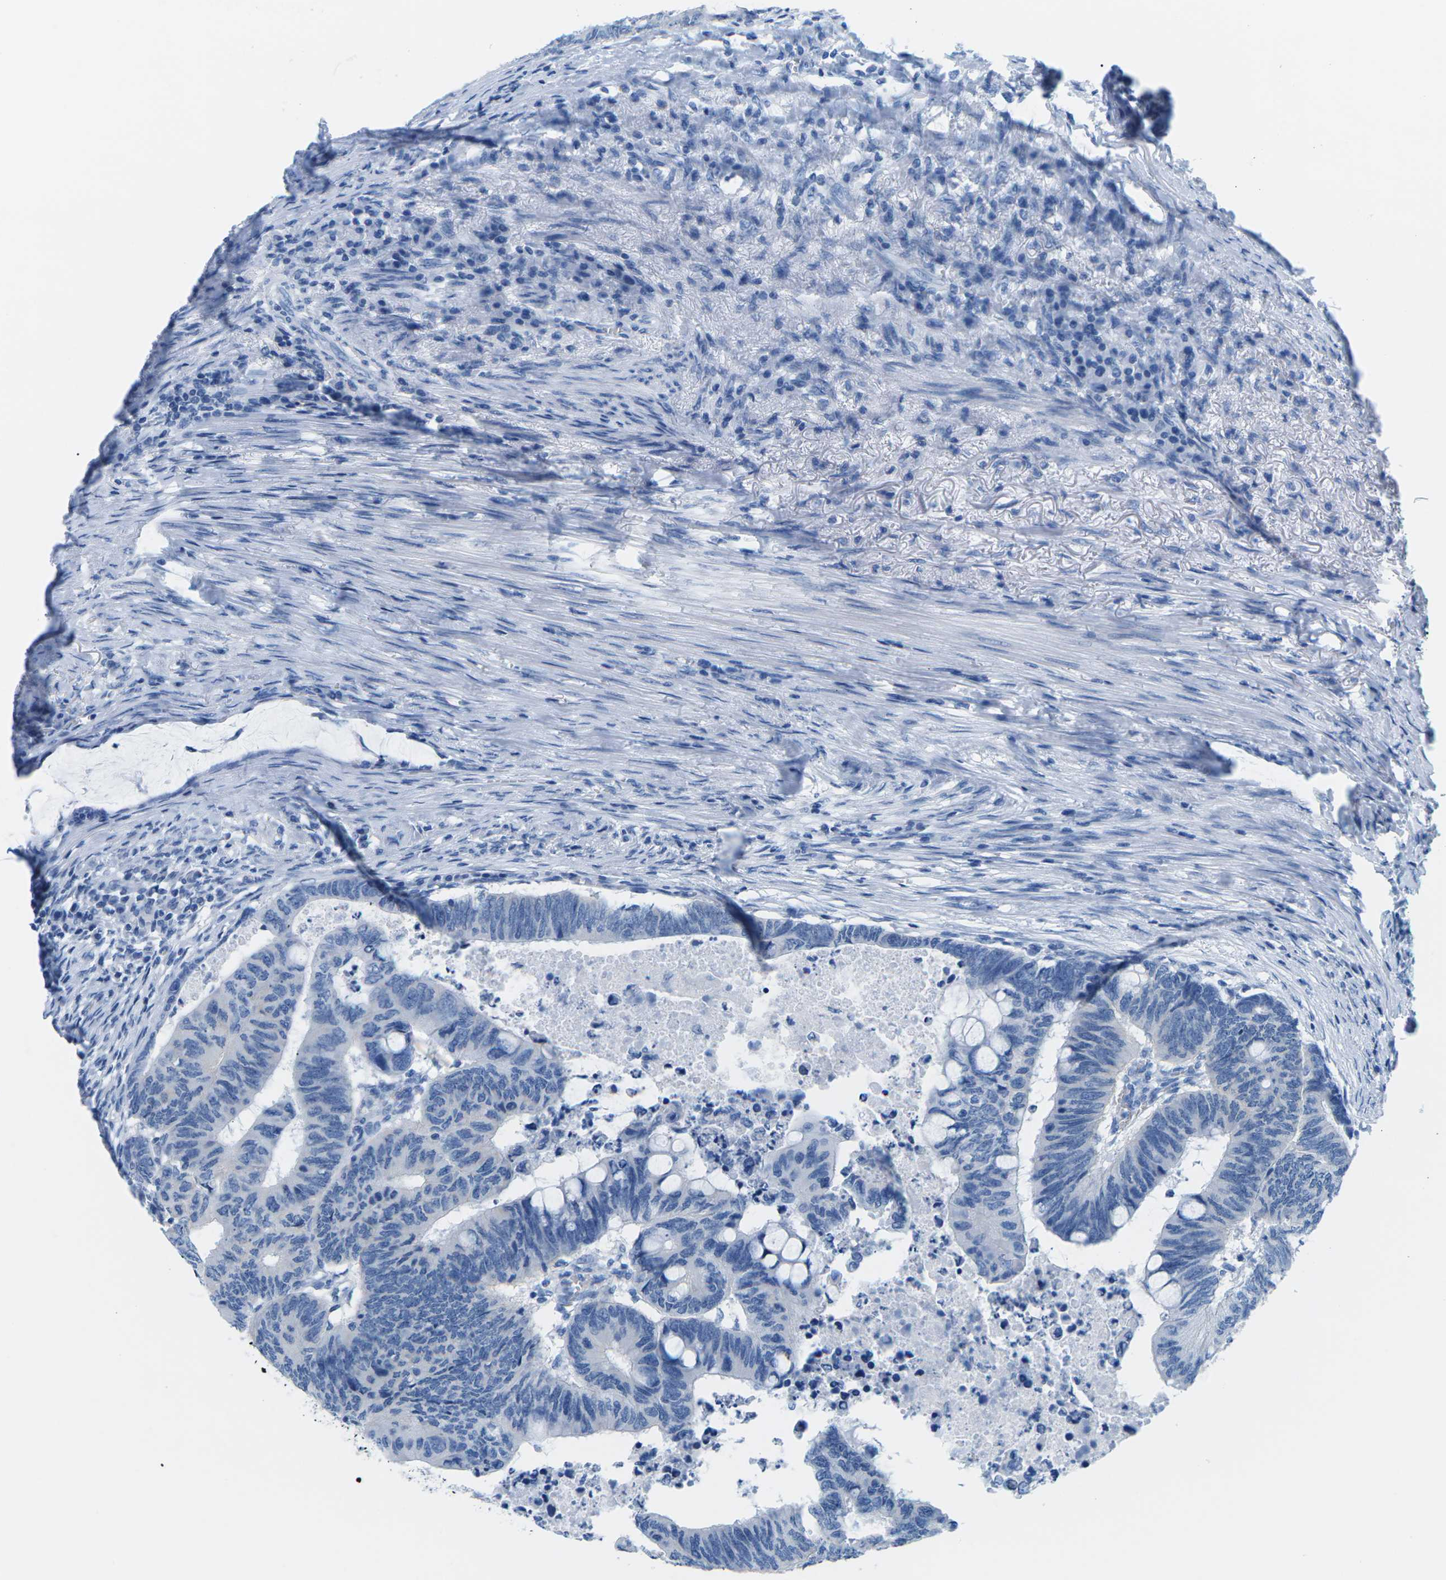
{"staining": {"intensity": "negative", "quantity": "none", "location": "none"}, "tissue": "colorectal cancer", "cell_type": "Tumor cells", "image_type": "cancer", "snomed": [{"axis": "morphology", "description": "Normal tissue, NOS"}, {"axis": "morphology", "description": "Adenocarcinoma, NOS"}, {"axis": "topography", "description": "Rectum"}, {"axis": "topography", "description": "Peripheral nerve tissue"}], "caption": "Immunohistochemistry of colorectal cancer (adenocarcinoma) reveals no expression in tumor cells.", "gene": "SLC12A1", "patient": {"sex": "male", "age": 92}}